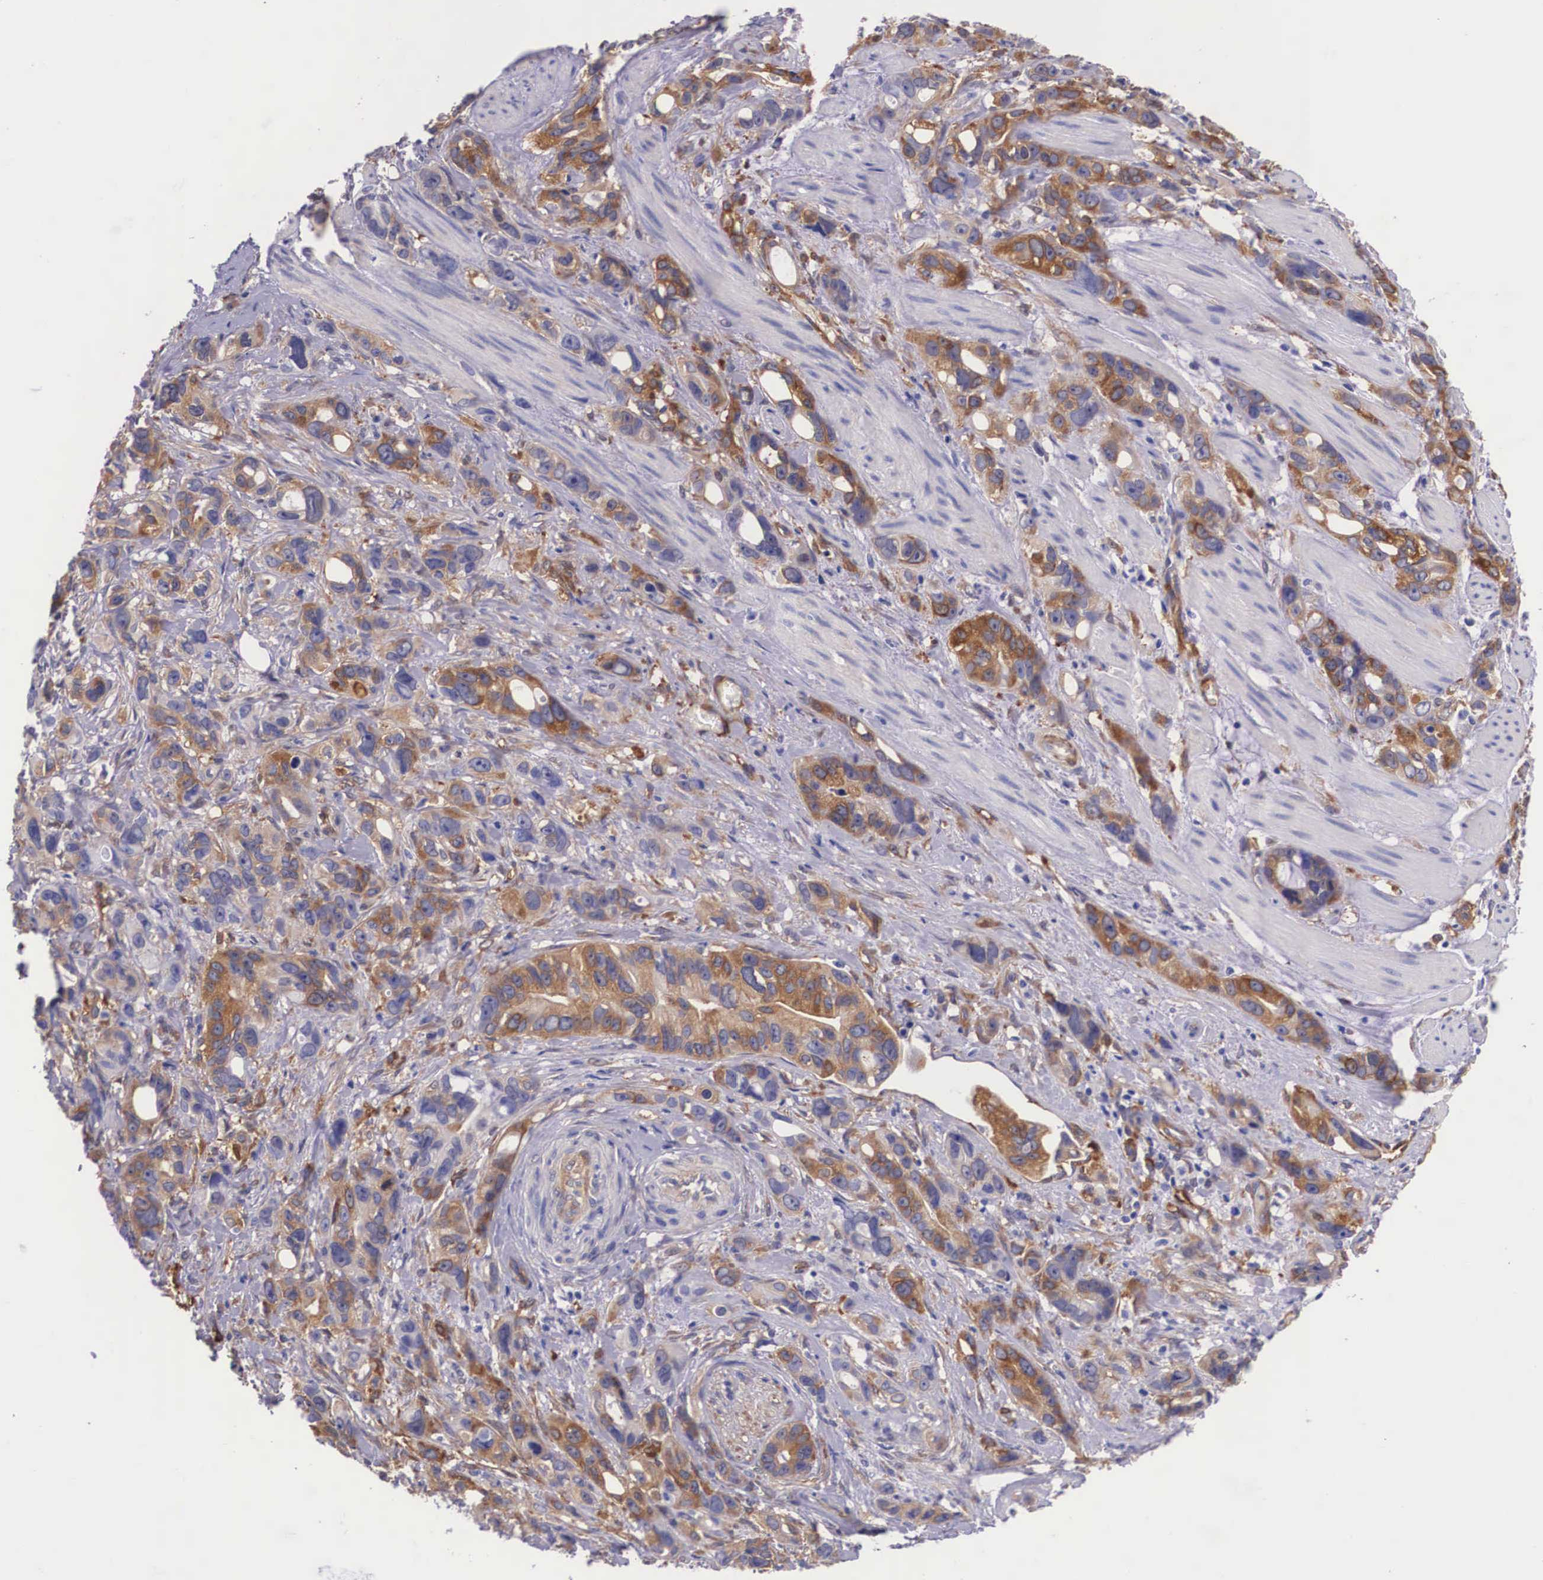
{"staining": {"intensity": "strong", "quantity": ">75%", "location": "cytoplasmic/membranous"}, "tissue": "stomach cancer", "cell_type": "Tumor cells", "image_type": "cancer", "snomed": [{"axis": "morphology", "description": "Adenocarcinoma, NOS"}, {"axis": "topography", "description": "Stomach, upper"}], "caption": "A brown stain shows strong cytoplasmic/membranous expression of a protein in human stomach adenocarcinoma tumor cells. The staining was performed using DAB, with brown indicating positive protein expression. Nuclei are stained blue with hematoxylin.", "gene": "BCAR1", "patient": {"sex": "male", "age": 47}}